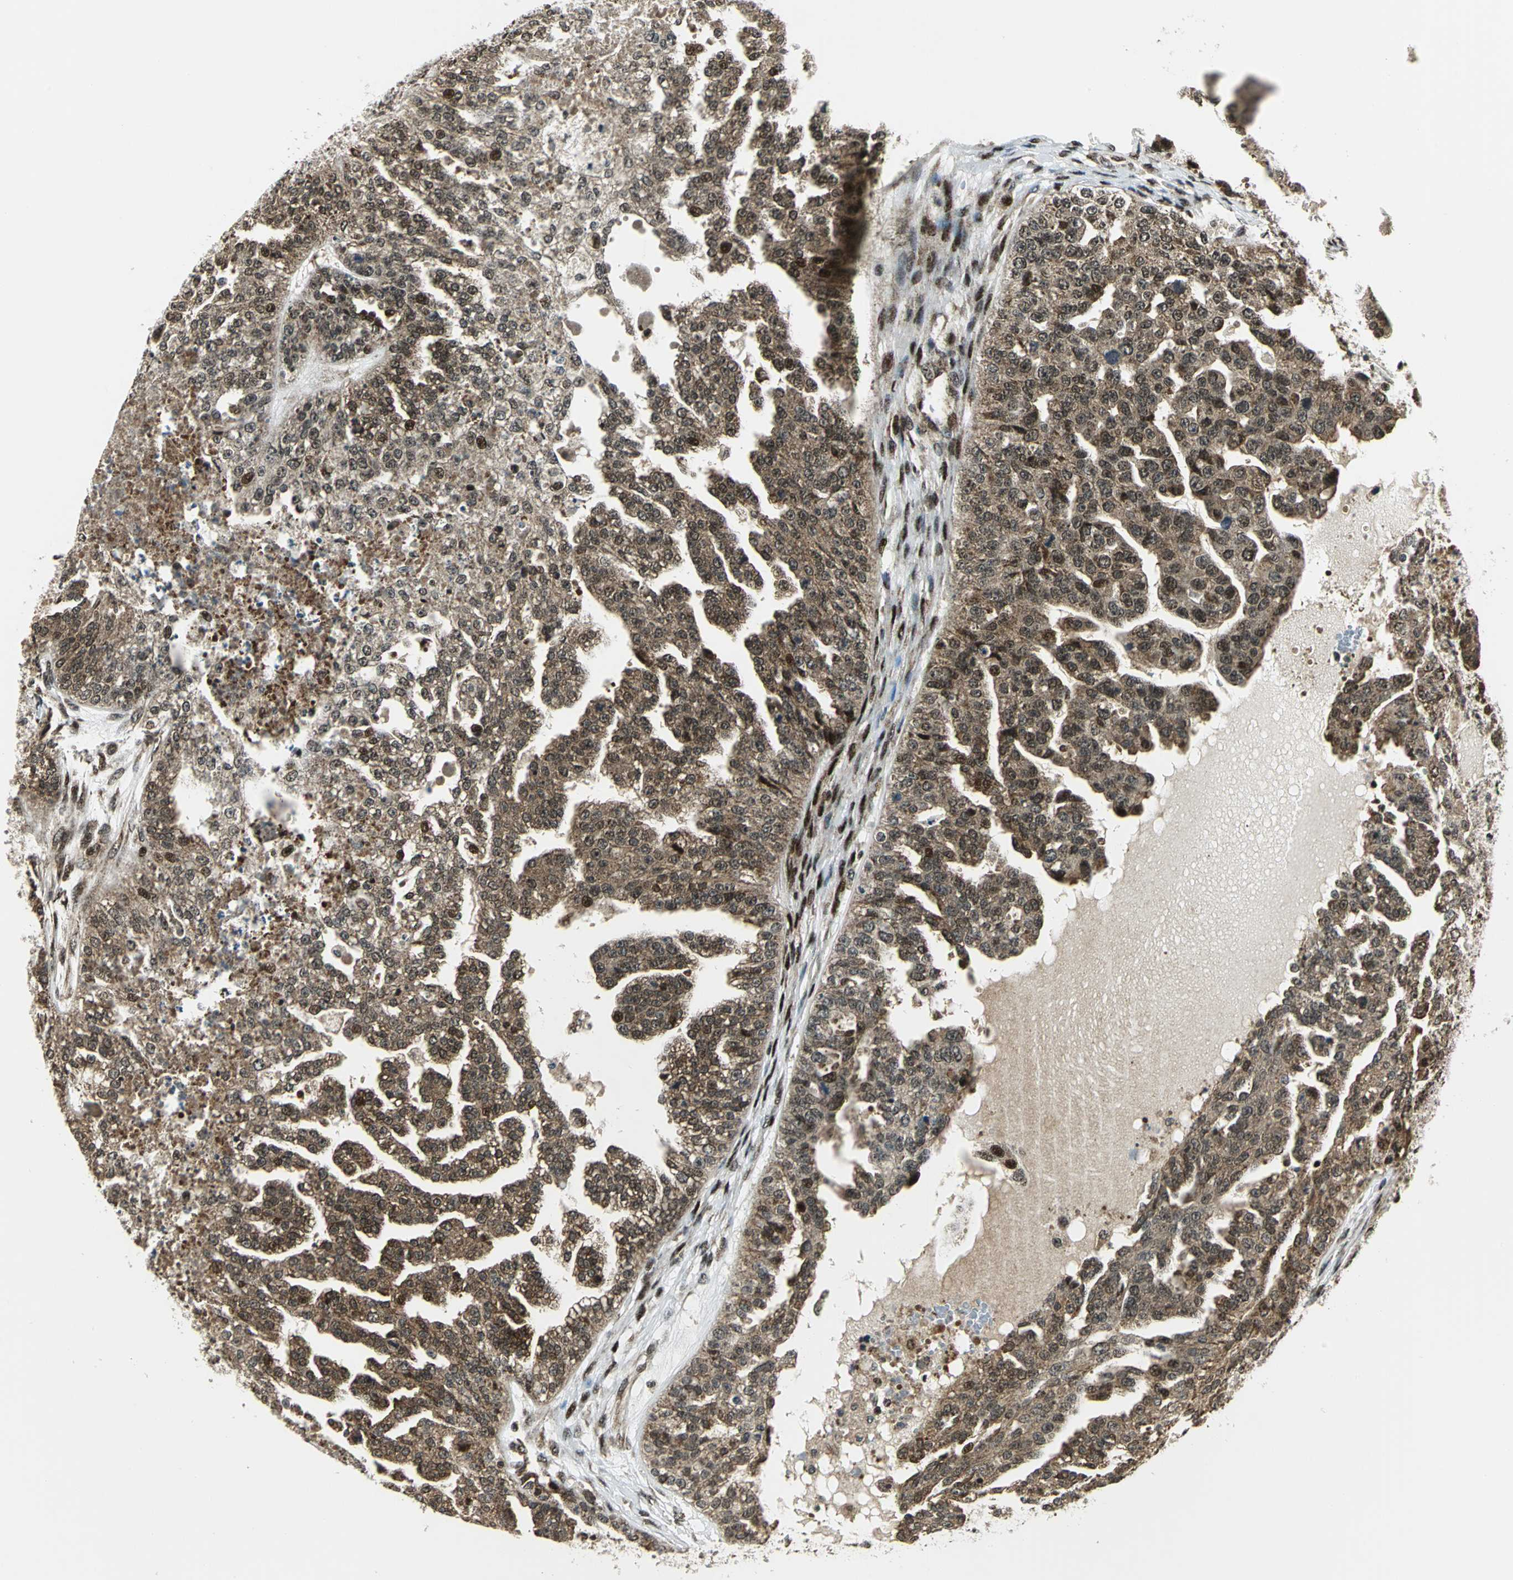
{"staining": {"intensity": "moderate", "quantity": ">75%", "location": "cytoplasmic/membranous,nuclear"}, "tissue": "ovarian cancer", "cell_type": "Tumor cells", "image_type": "cancer", "snomed": [{"axis": "morphology", "description": "Carcinoma, NOS"}, {"axis": "topography", "description": "Soft tissue"}, {"axis": "topography", "description": "Ovary"}], "caption": "There is medium levels of moderate cytoplasmic/membranous and nuclear expression in tumor cells of carcinoma (ovarian), as demonstrated by immunohistochemical staining (brown color).", "gene": "COPS5", "patient": {"sex": "female", "age": 54}}